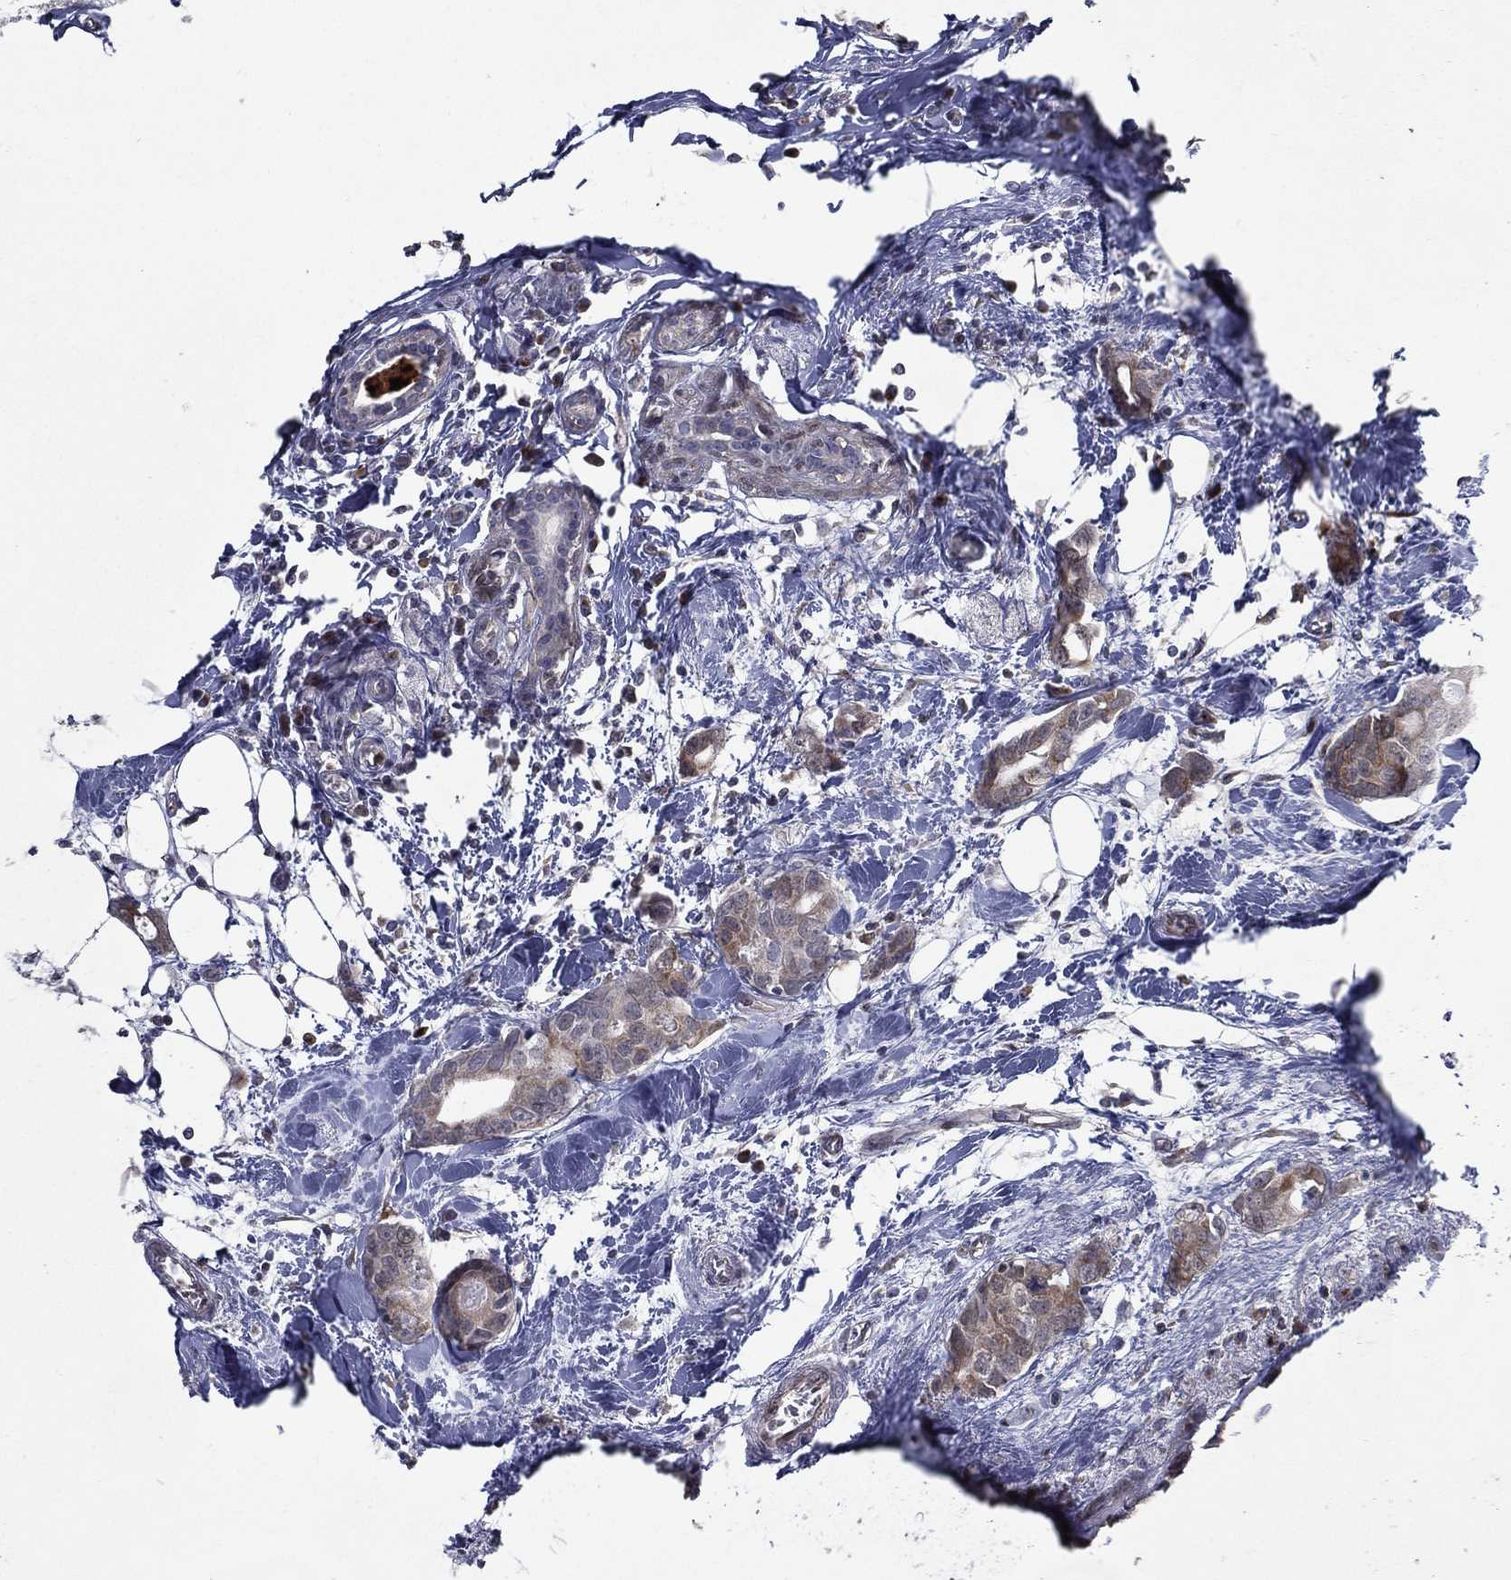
{"staining": {"intensity": "negative", "quantity": "none", "location": "none"}, "tissue": "breast cancer", "cell_type": "Tumor cells", "image_type": "cancer", "snomed": [{"axis": "morphology", "description": "Duct carcinoma"}, {"axis": "topography", "description": "Breast"}], "caption": "Human breast intraductal carcinoma stained for a protein using immunohistochemistry (IHC) reveals no positivity in tumor cells.", "gene": "ARHGAP11A", "patient": {"sex": "female", "age": 83}}